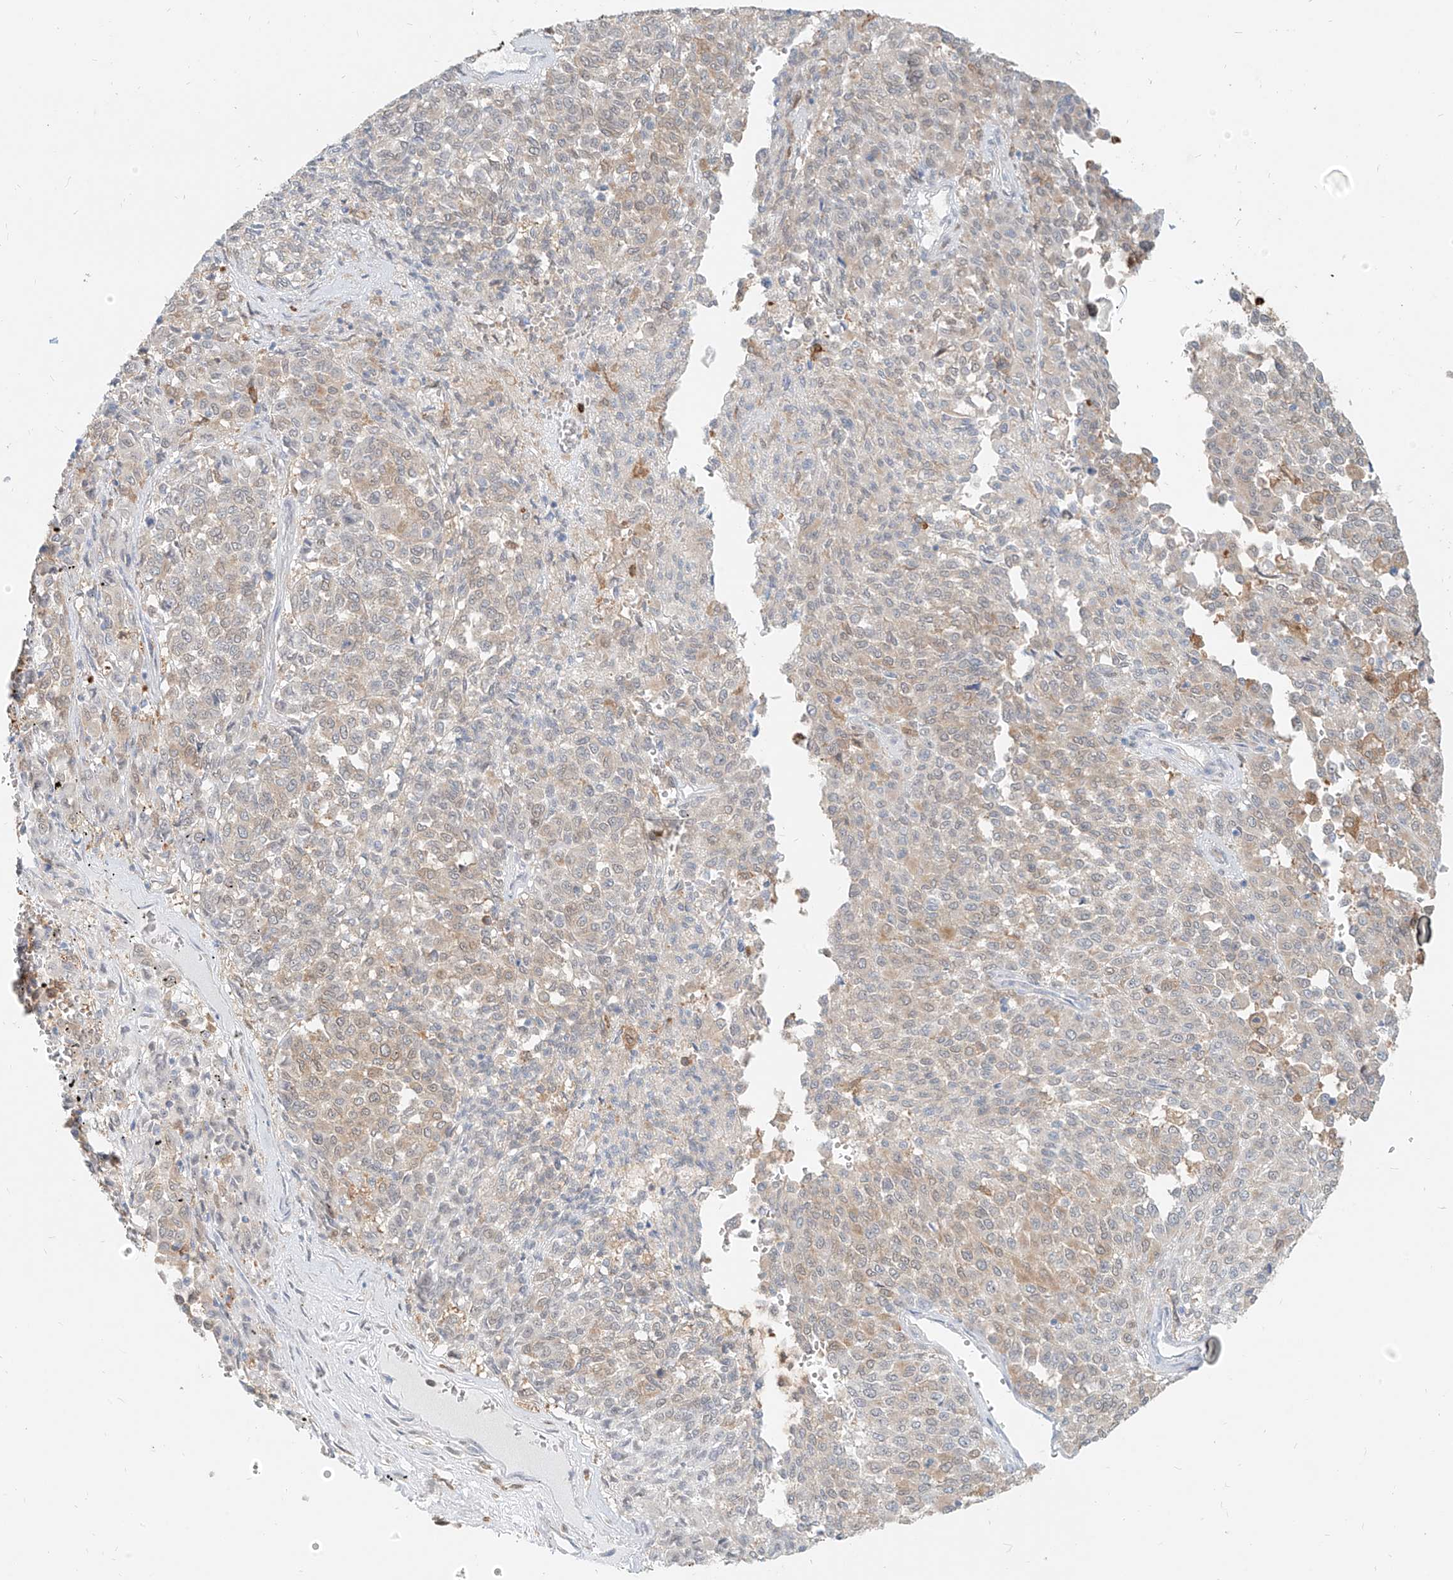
{"staining": {"intensity": "weak", "quantity": "<25%", "location": "cytoplasmic/membranous"}, "tissue": "melanoma", "cell_type": "Tumor cells", "image_type": "cancer", "snomed": [{"axis": "morphology", "description": "Malignant melanoma, Metastatic site"}, {"axis": "topography", "description": "Pancreas"}], "caption": "This image is of melanoma stained with immunohistochemistry (IHC) to label a protein in brown with the nuclei are counter-stained blue. There is no expression in tumor cells.", "gene": "PGD", "patient": {"sex": "female", "age": 30}}